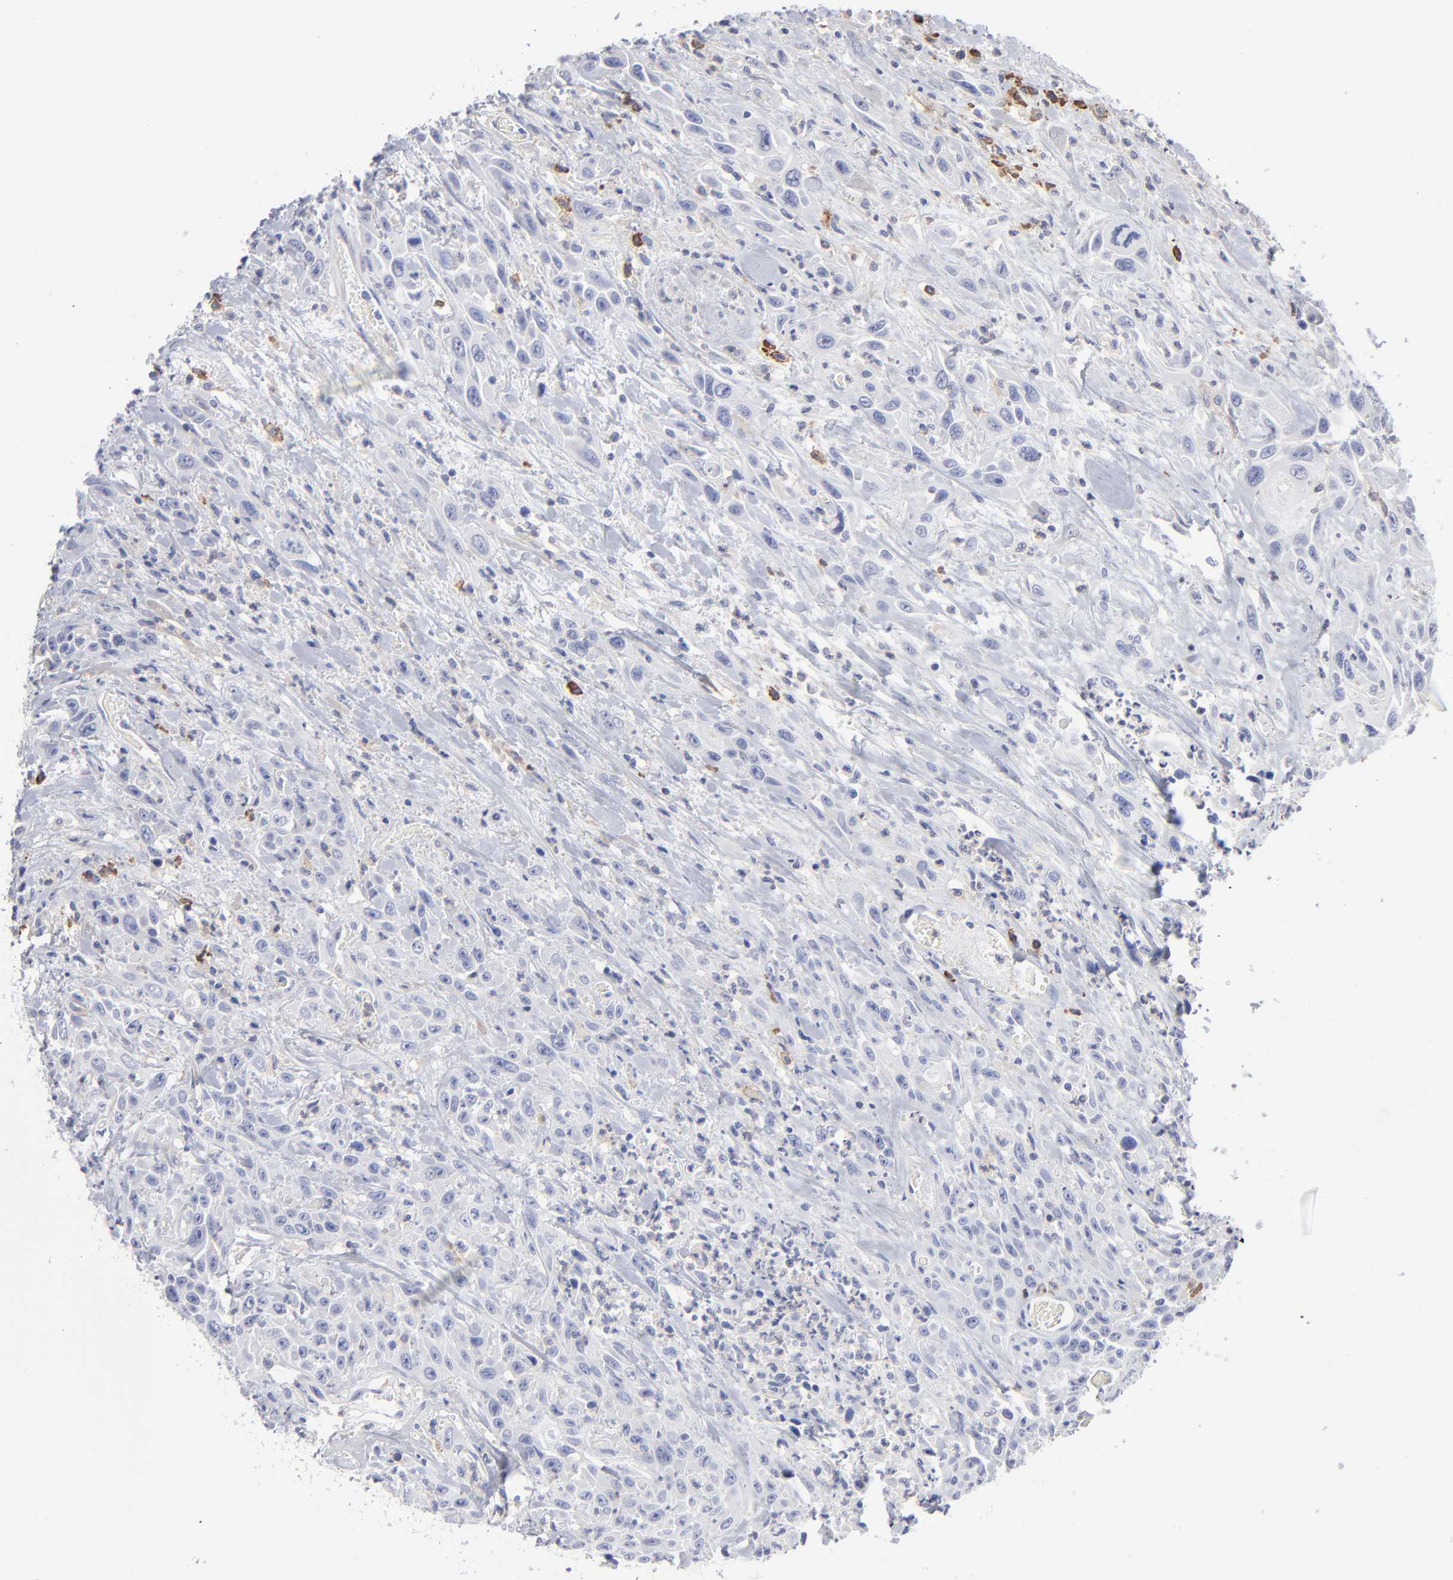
{"staining": {"intensity": "negative", "quantity": "none", "location": "none"}, "tissue": "urothelial cancer", "cell_type": "Tumor cells", "image_type": "cancer", "snomed": [{"axis": "morphology", "description": "Urothelial carcinoma, High grade"}, {"axis": "topography", "description": "Urinary bladder"}], "caption": "Image shows no protein positivity in tumor cells of high-grade urothelial carcinoma tissue.", "gene": "LAT2", "patient": {"sex": "female", "age": 84}}